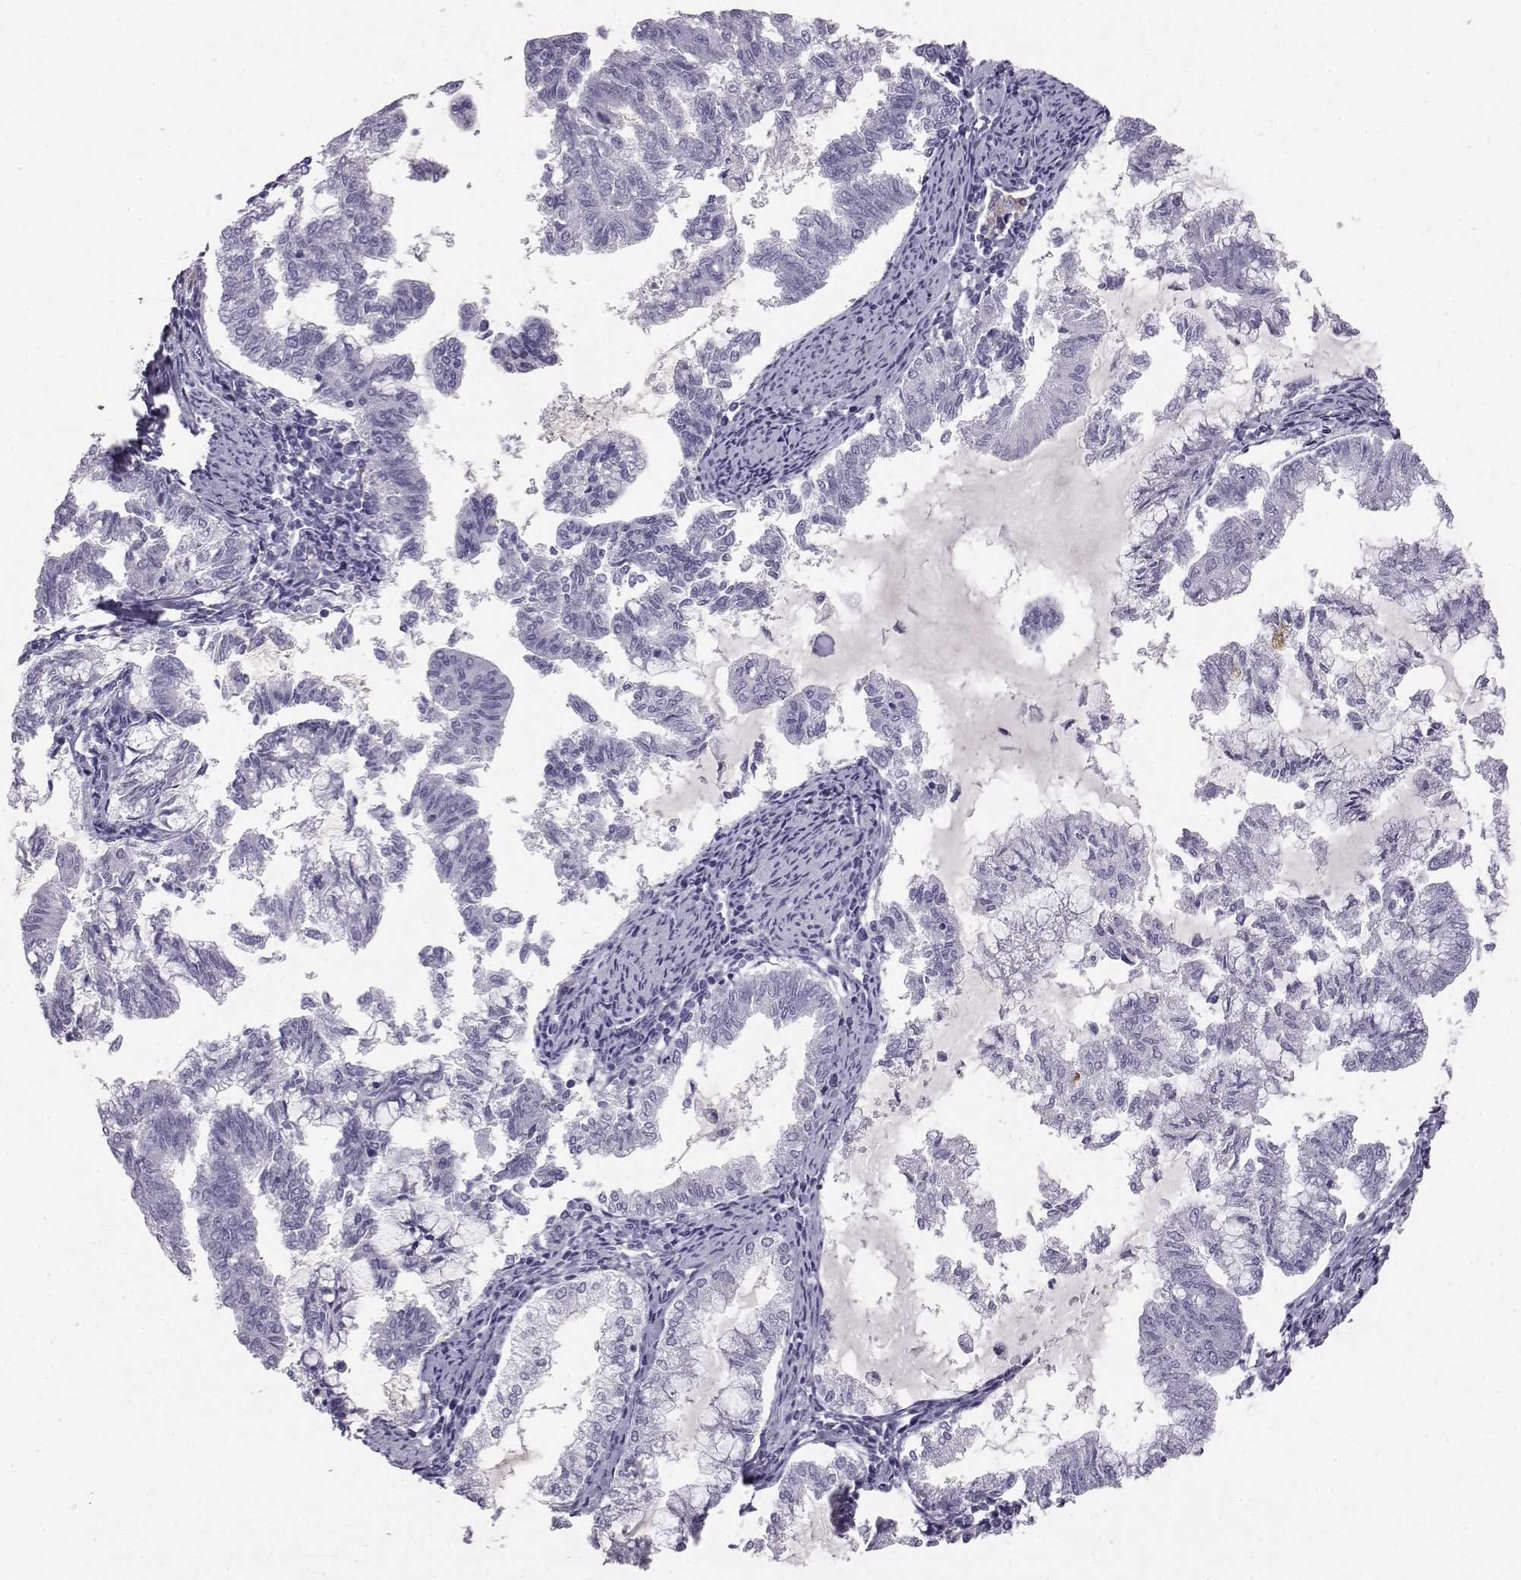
{"staining": {"intensity": "negative", "quantity": "none", "location": "none"}, "tissue": "endometrial cancer", "cell_type": "Tumor cells", "image_type": "cancer", "snomed": [{"axis": "morphology", "description": "Adenocarcinoma, NOS"}, {"axis": "topography", "description": "Endometrium"}], "caption": "The histopathology image displays no staining of tumor cells in endometrial cancer.", "gene": "ITLN2", "patient": {"sex": "female", "age": 79}}